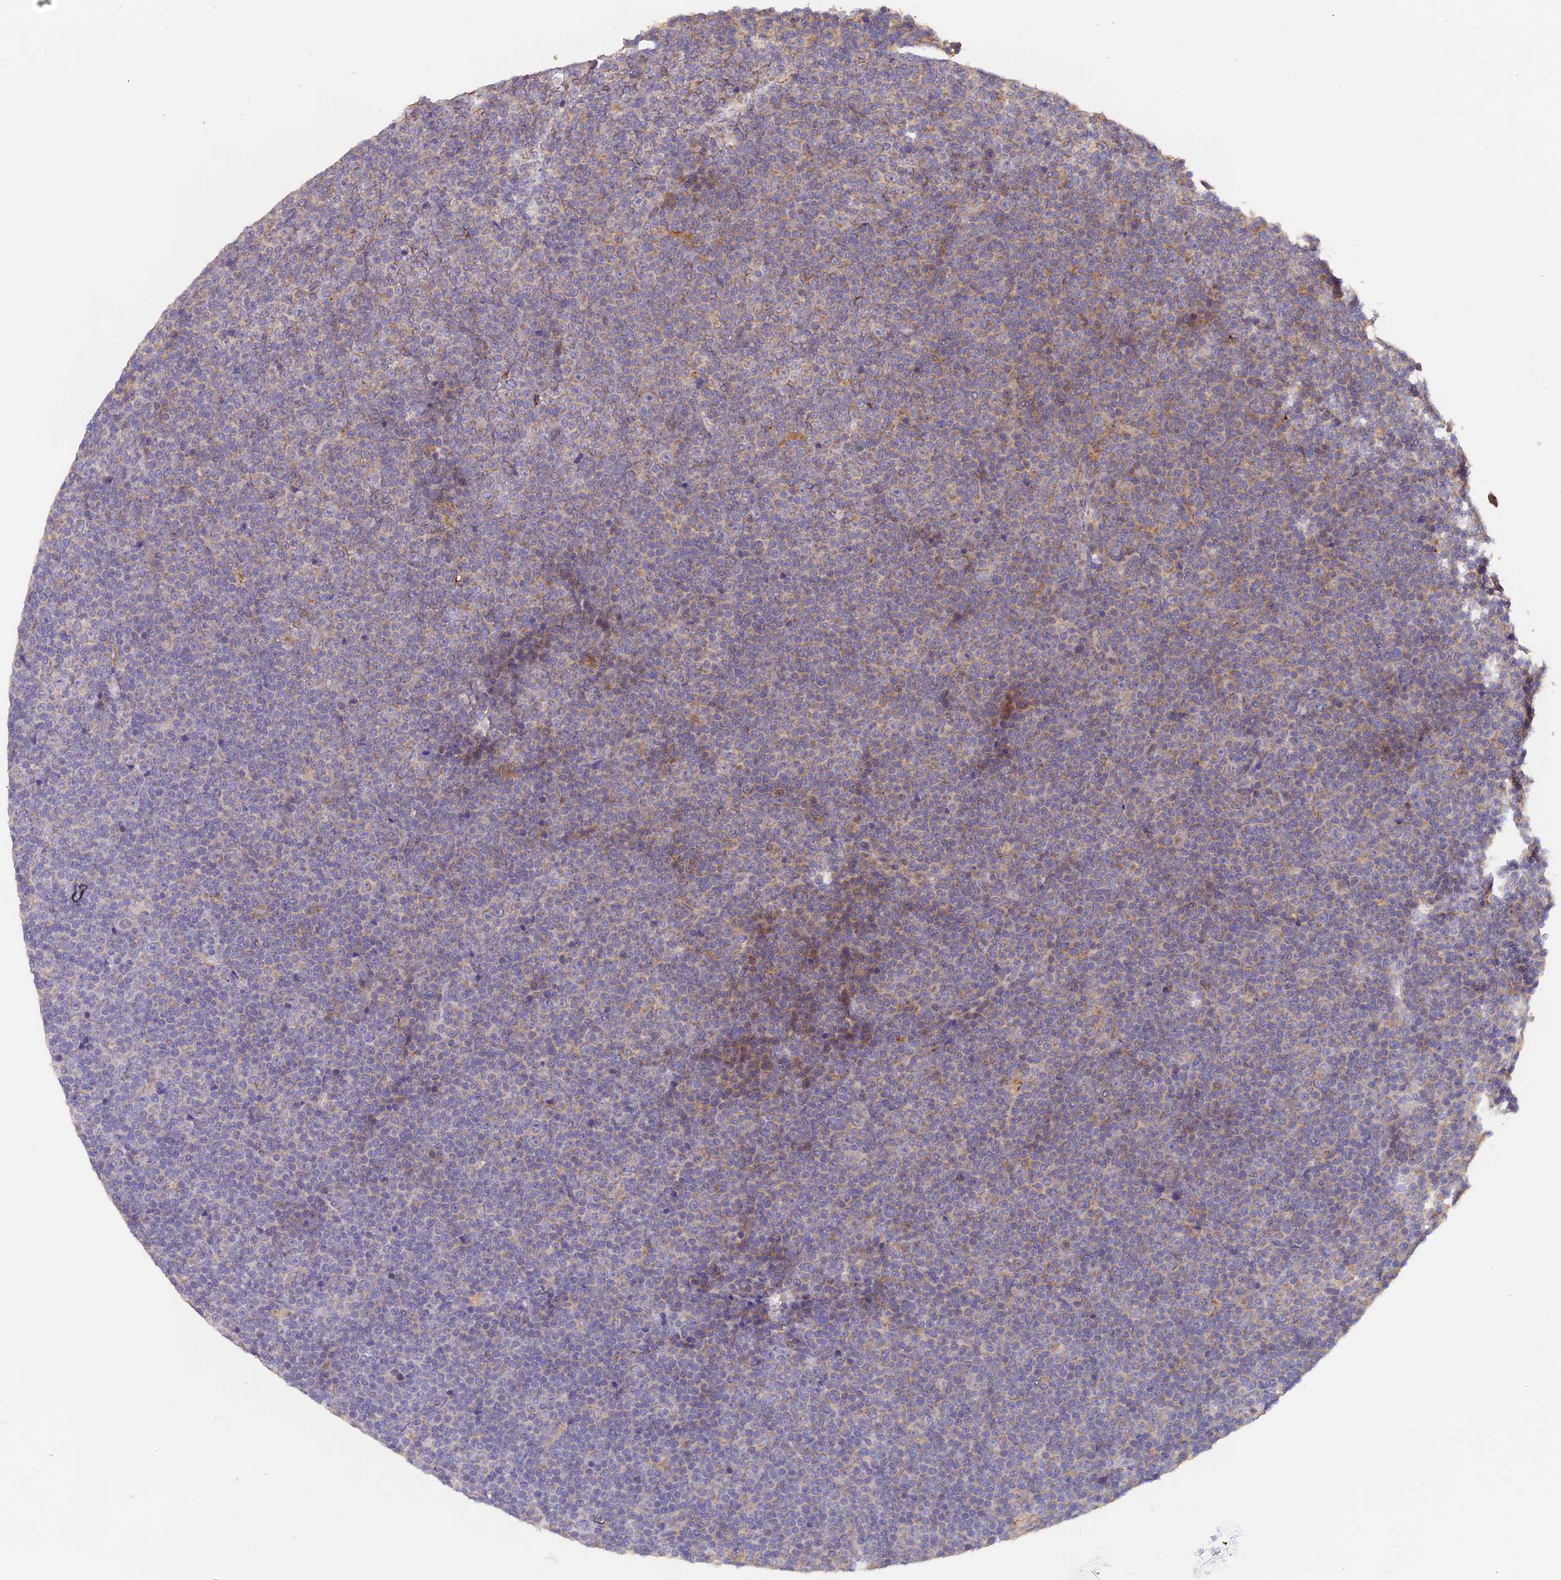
{"staining": {"intensity": "moderate", "quantity": "<25%", "location": "cytoplasmic/membranous"}, "tissue": "lymphoma", "cell_type": "Tumor cells", "image_type": "cancer", "snomed": [{"axis": "morphology", "description": "Malignant lymphoma, non-Hodgkin's type, Low grade"}, {"axis": "topography", "description": "Lymph node"}], "caption": "High-power microscopy captured an immunohistochemistry (IHC) photomicrograph of lymphoma, revealing moderate cytoplasmic/membranous staining in about <25% of tumor cells.", "gene": "ARL8B", "patient": {"sex": "female", "age": 67}}